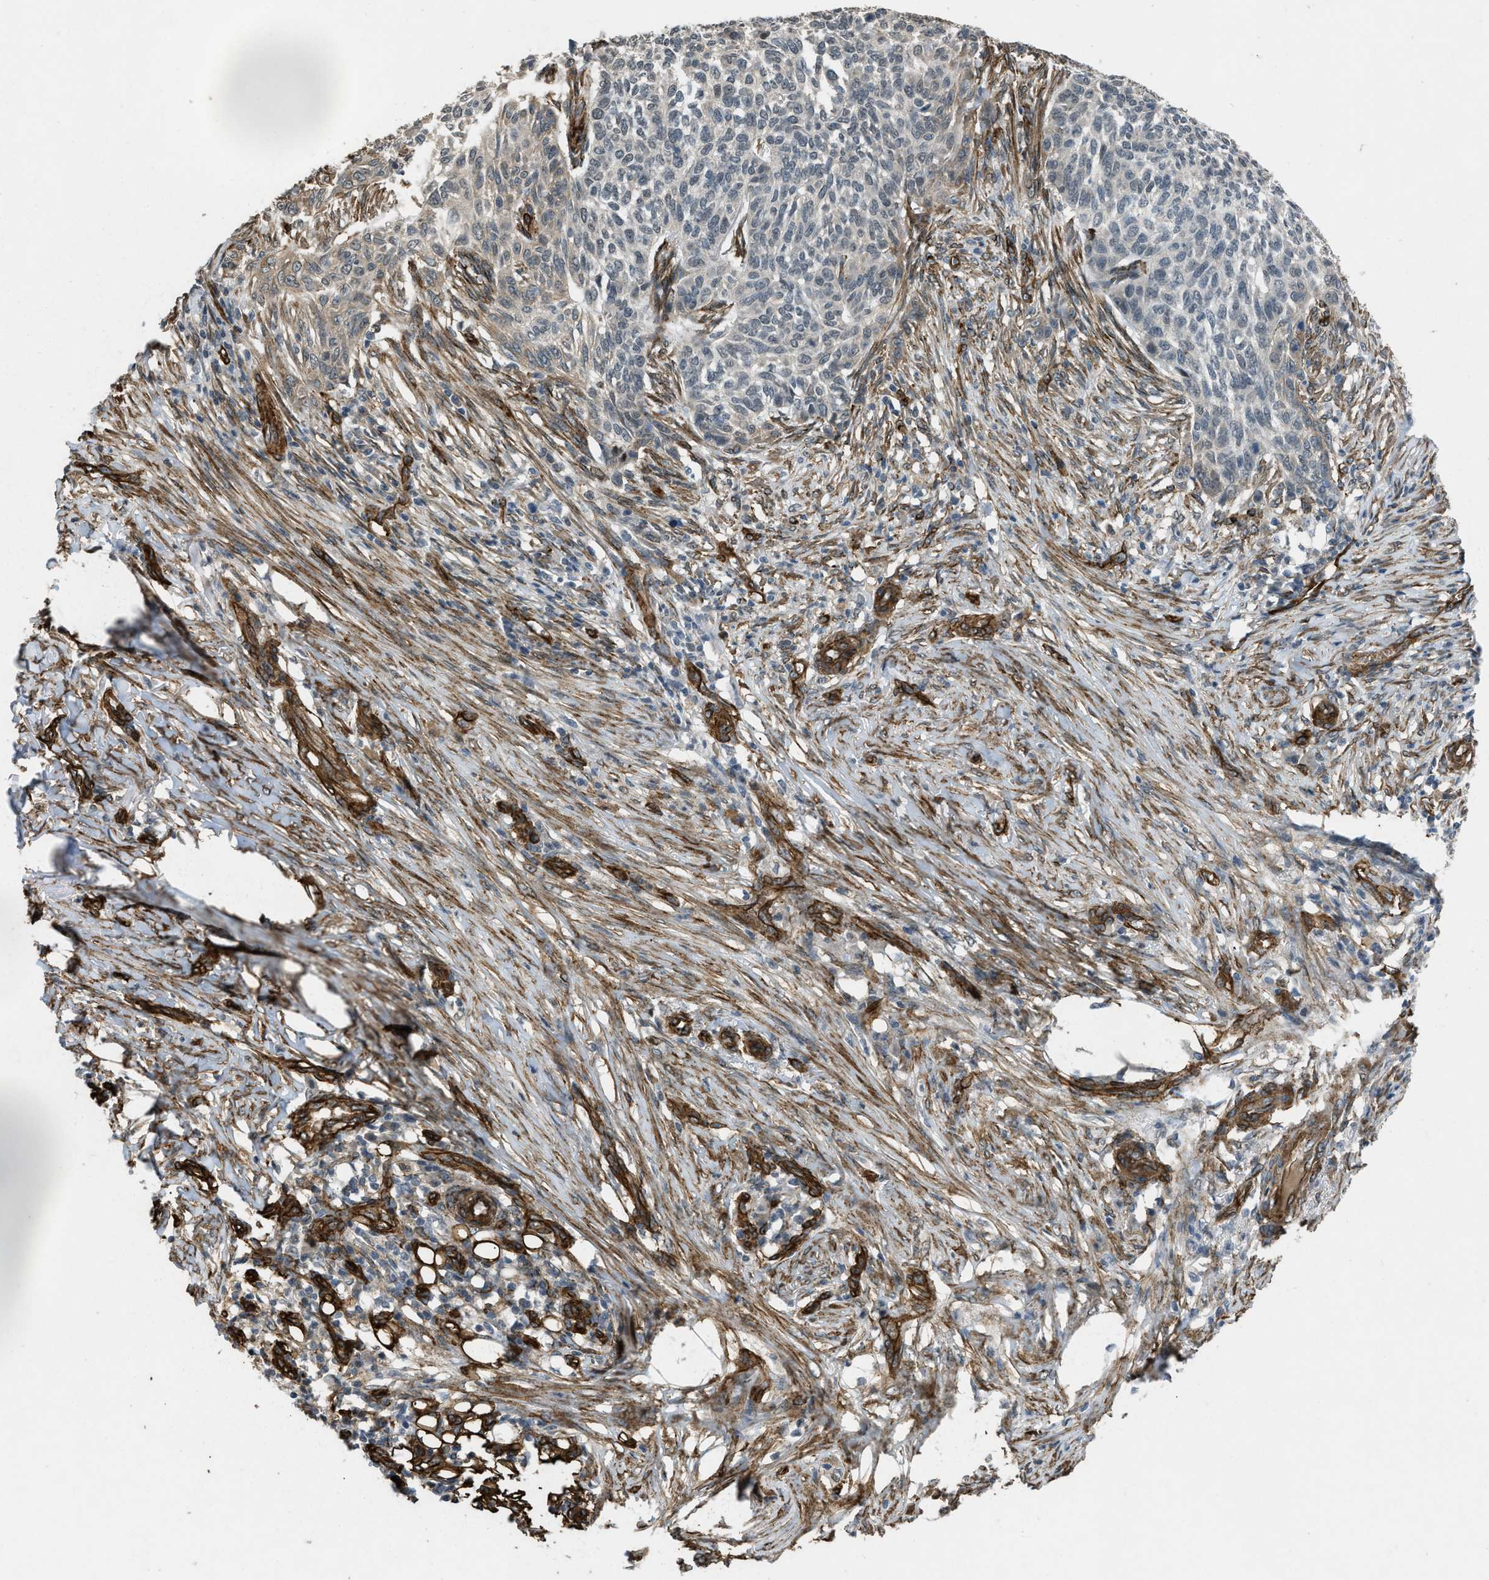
{"staining": {"intensity": "moderate", "quantity": "<25%", "location": "nuclear"}, "tissue": "skin cancer", "cell_type": "Tumor cells", "image_type": "cancer", "snomed": [{"axis": "morphology", "description": "Basal cell carcinoma"}, {"axis": "topography", "description": "Skin"}], "caption": "Immunohistochemistry (DAB) staining of human skin cancer exhibits moderate nuclear protein positivity in approximately <25% of tumor cells.", "gene": "NMB", "patient": {"sex": "male", "age": 85}}